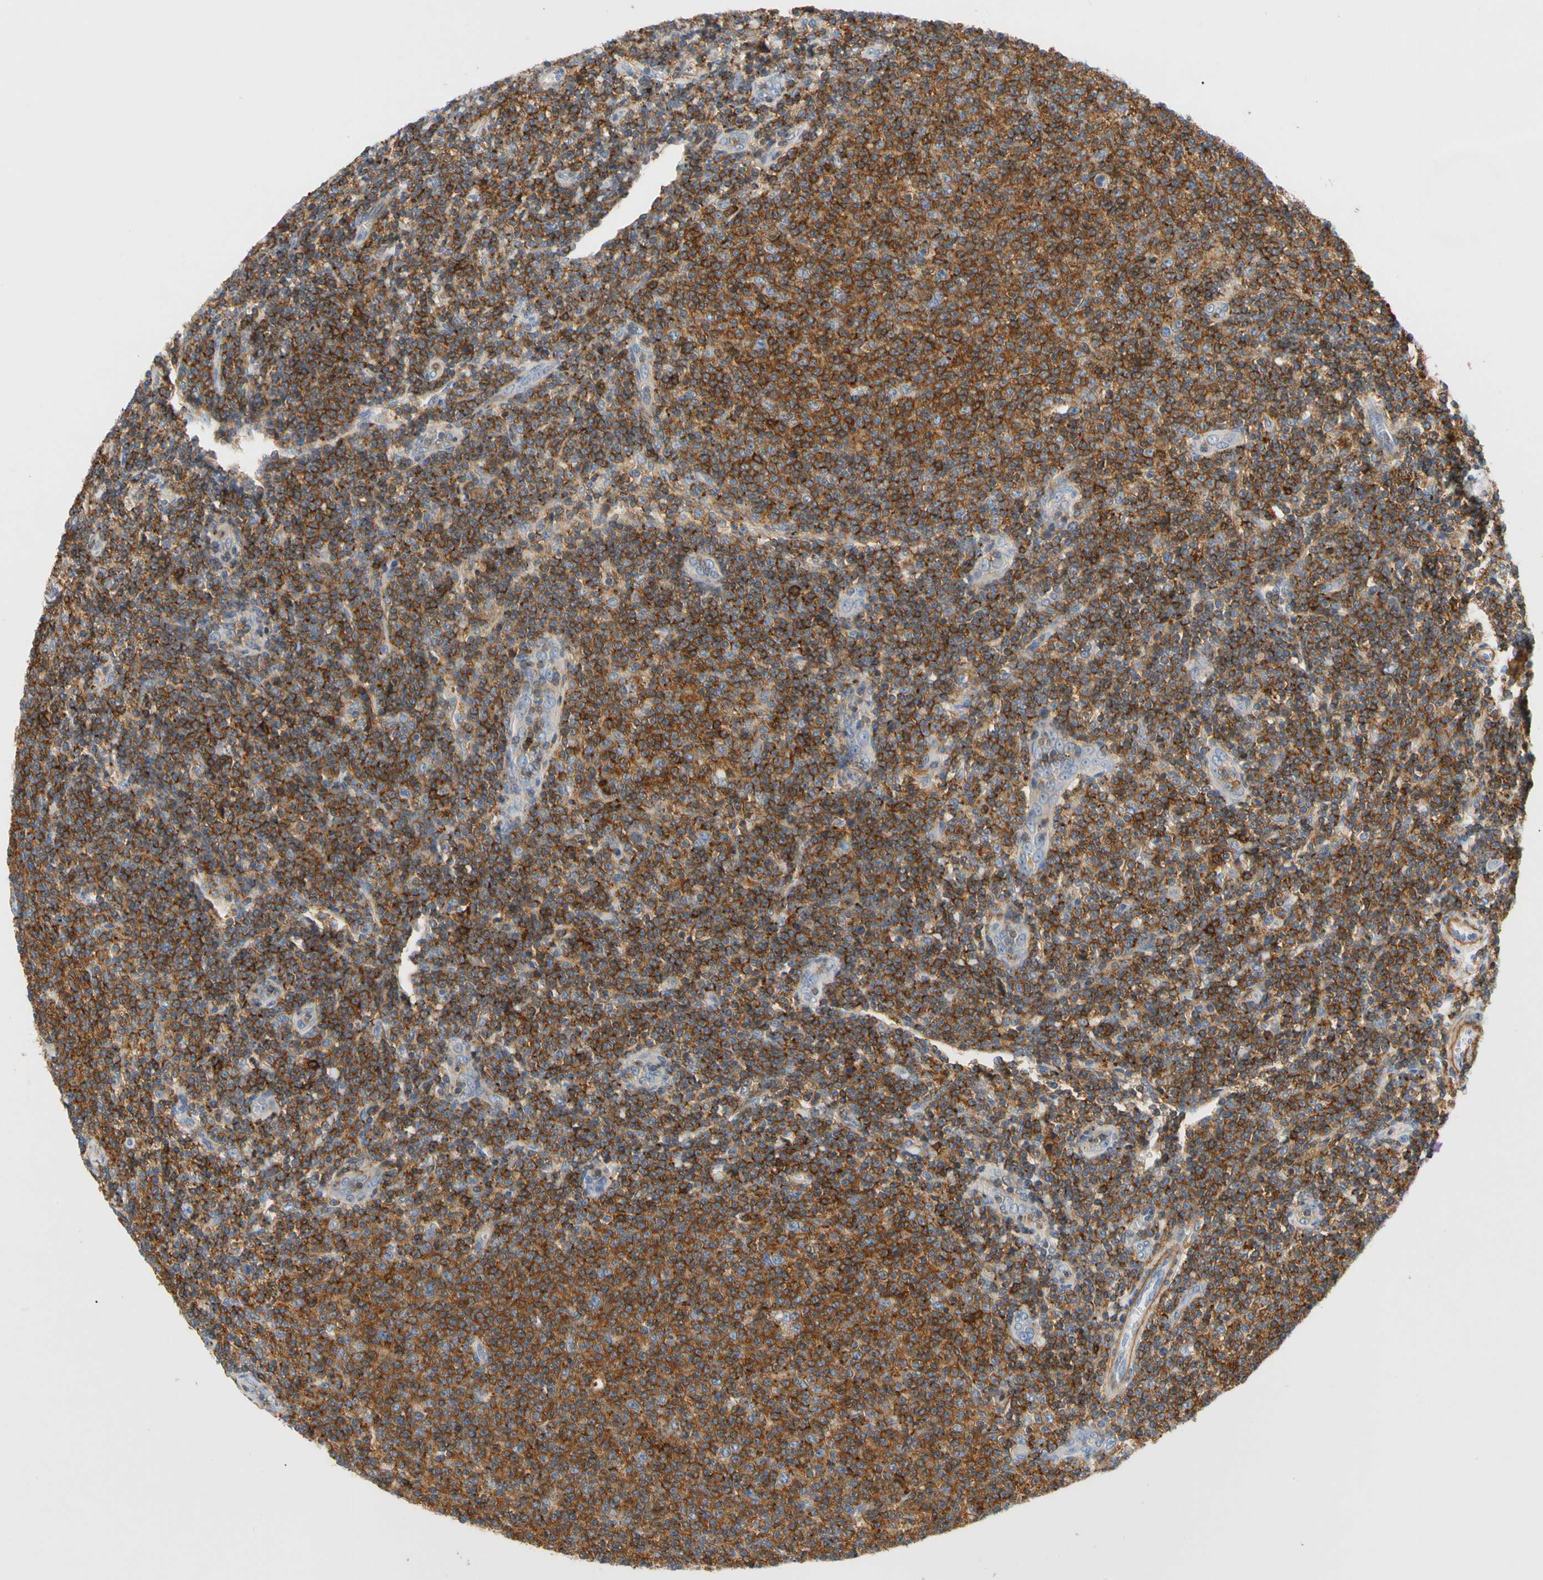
{"staining": {"intensity": "strong", "quantity": ">75%", "location": "cytoplasmic/membranous"}, "tissue": "lymphoma", "cell_type": "Tumor cells", "image_type": "cancer", "snomed": [{"axis": "morphology", "description": "Malignant lymphoma, non-Hodgkin's type, Low grade"}, {"axis": "topography", "description": "Lymph node"}], "caption": "Strong cytoplasmic/membranous staining is seen in about >75% of tumor cells in malignant lymphoma, non-Hodgkin's type (low-grade).", "gene": "TNFRSF18", "patient": {"sex": "male", "age": 66}}